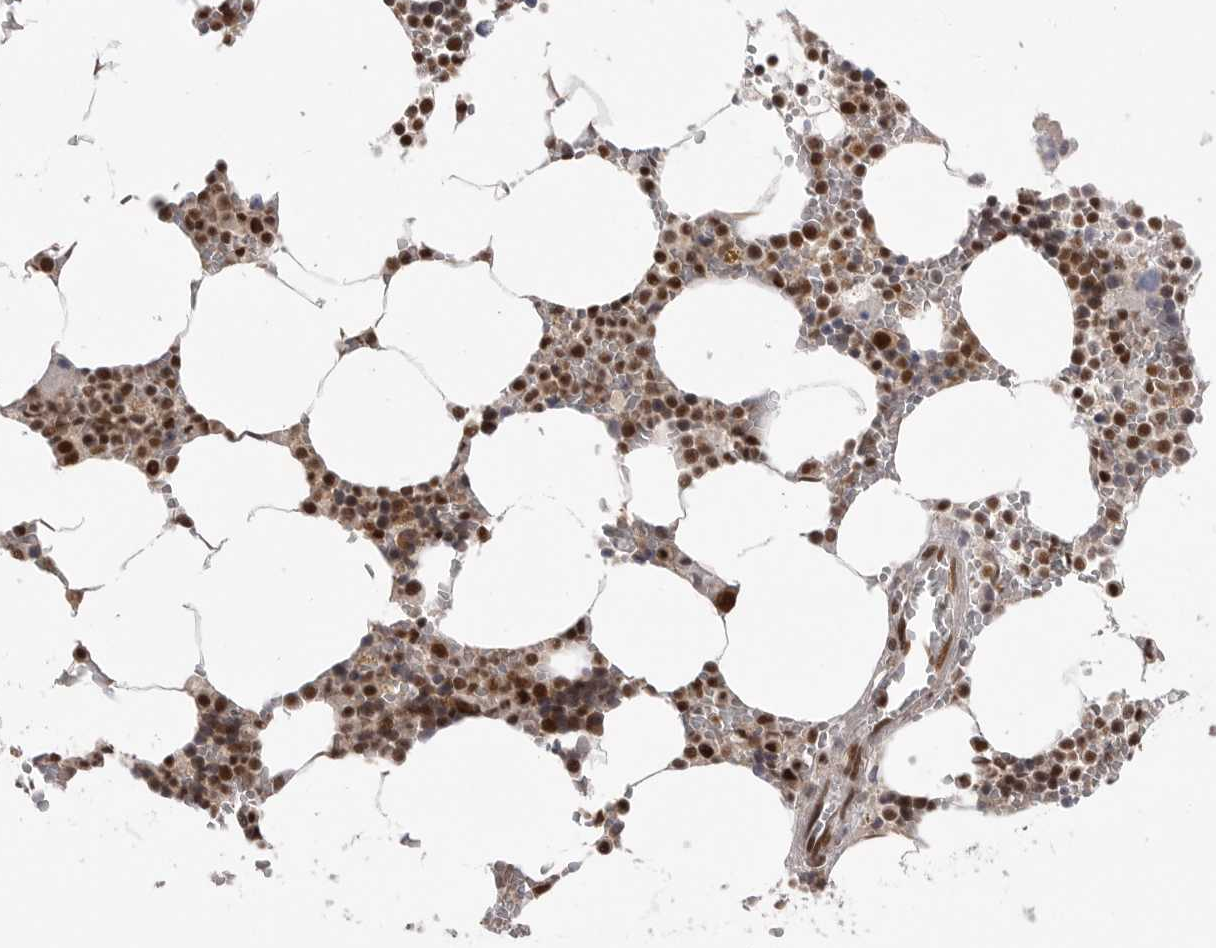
{"staining": {"intensity": "strong", "quantity": ">75%", "location": "nuclear"}, "tissue": "bone marrow", "cell_type": "Hematopoietic cells", "image_type": "normal", "snomed": [{"axis": "morphology", "description": "Normal tissue, NOS"}, {"axis": "topography", "description": "Bone marrow"}], "caption": "Immunohistochemical staining of normal bone marrow displays >75% levels of strong nuclear protein positivity in approximately >75% of hematopoietic cells.", "gene": "PPP1R8", "patient": {"sex": "male", "age": 70}}